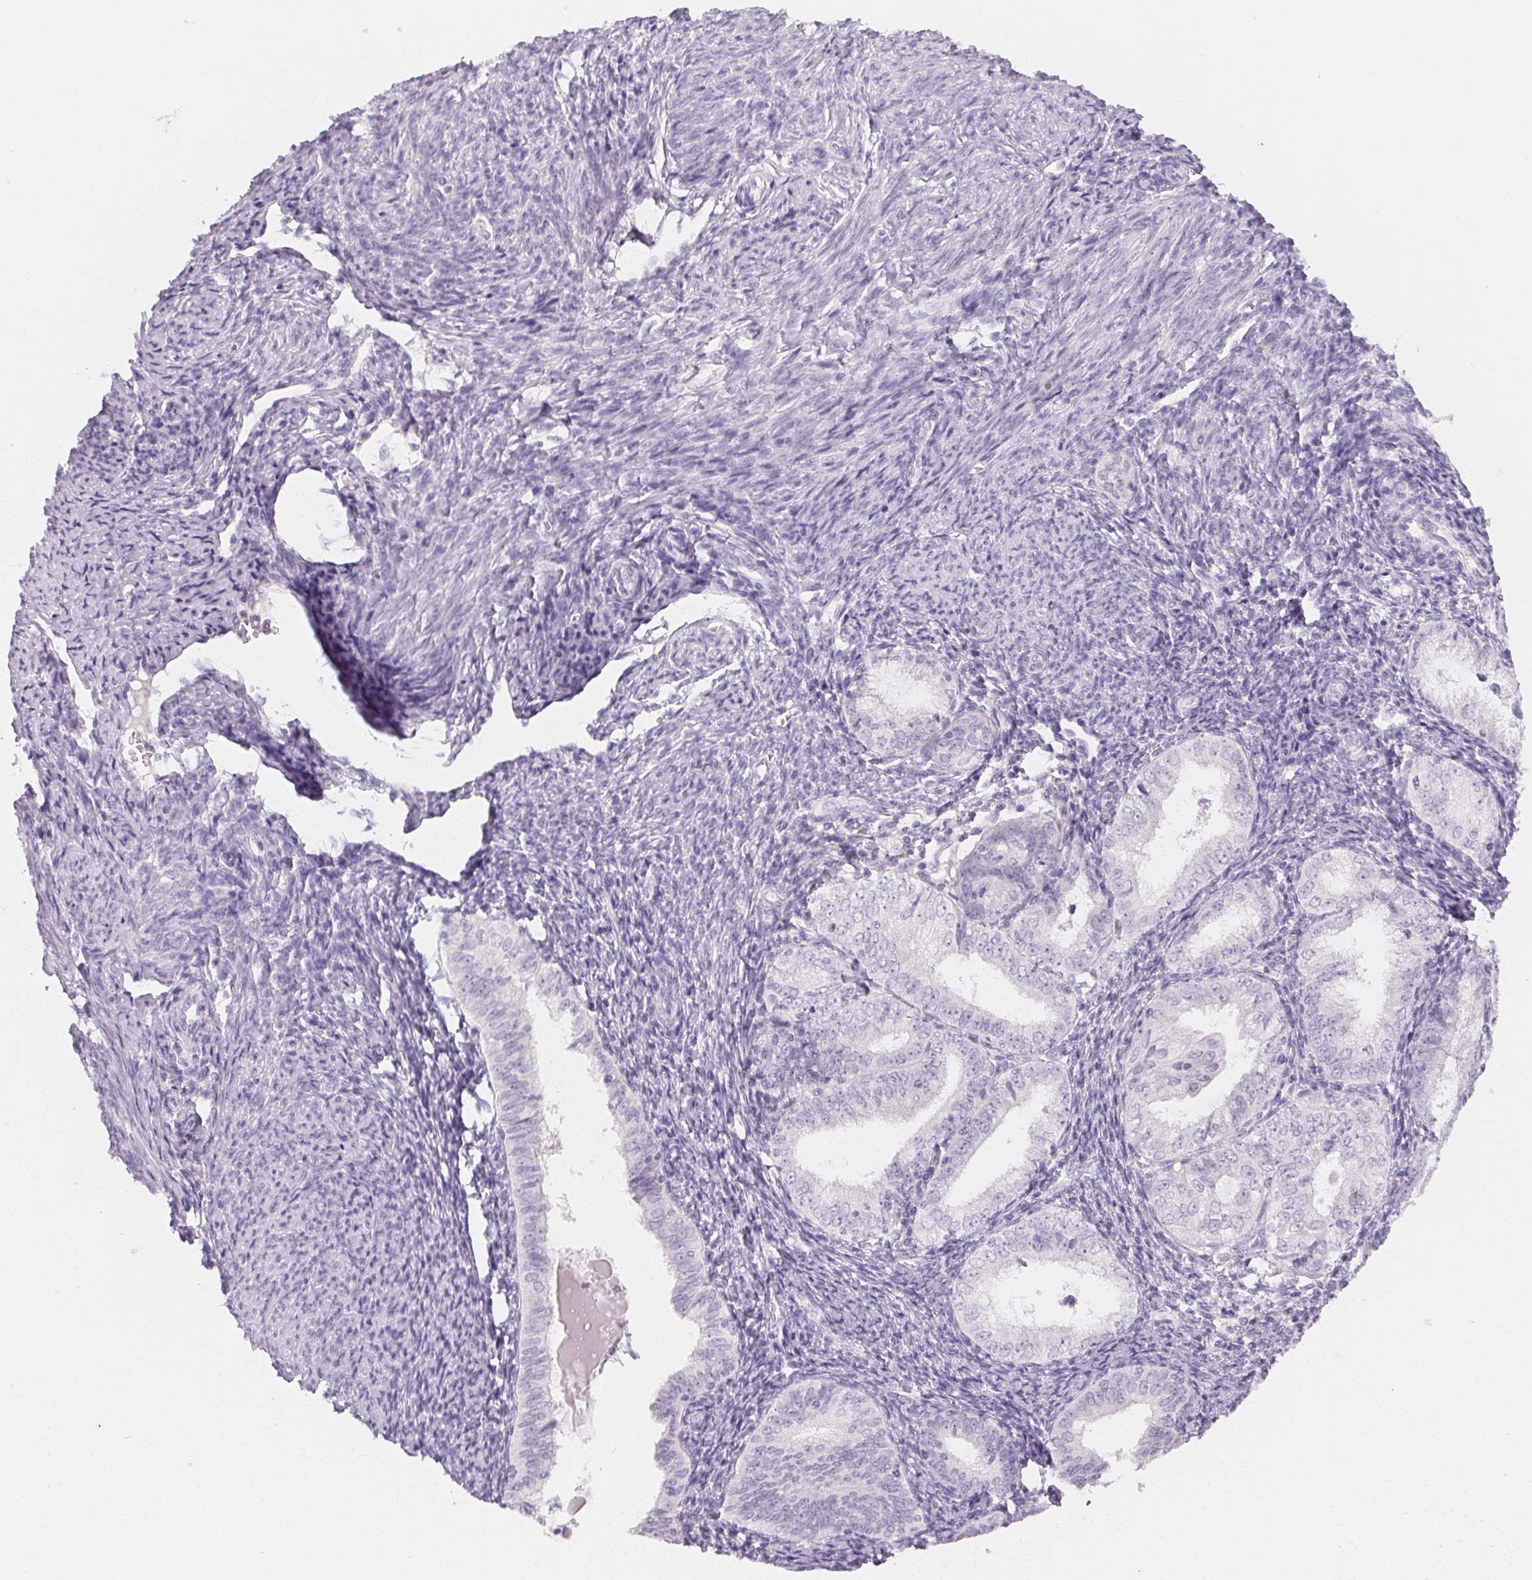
{"staining": {"intensity": "negative", "quantity": "none", "location": "none"}, "tissue": "endometrial cancer", "cell_type": "Tumor cells", "image_type": "cancer", "snomed": [{"axis": "morphology", "description": "Adenocarcinoma, NOS"}, {"axis": "topography", "description": "Endometrium"}], "caption": "There is no significant expression in tumor cells of endometrial adenocarcinoma. The staining is performed using DAB (3,3'-diaminobenzidine) brown chromogen with nuclei counter-stained in using hematoxylin.", "gene": "MIOX", "patient": {"sex": "female", "age": 55}}